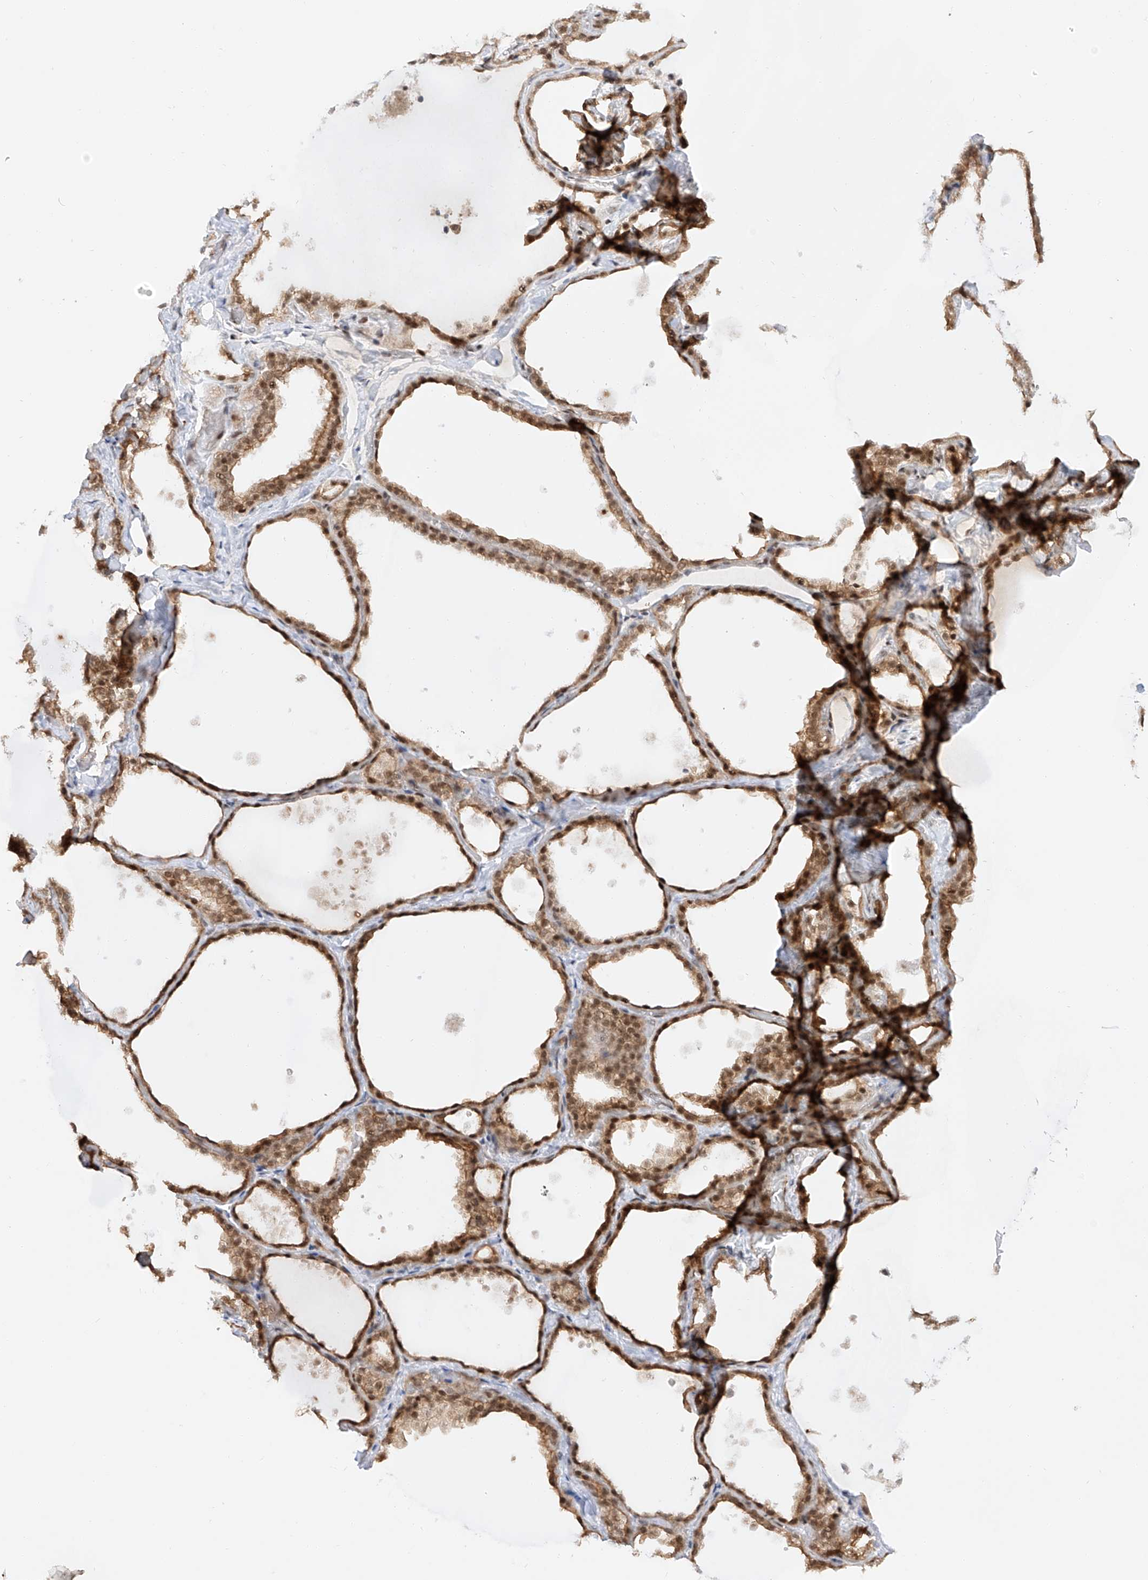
{"staining": {"intensity": "moderate", "quantity": ">75%", "location": "cytoplasmic/membranous,nuclear"}, "tissue": "thyroid gland", "cell_type": "Glandular cells", "image_type": "normal", "snomed": [{"axis": "morphology", "description": "Normal tissue, NOS"}, {"axis": "topography", "description": "Thyroid gland"}], "caption": "The histopathology image reveals immunohistochemical staining of normal thyroid gland. There is moderate cytoplasmic/membranous,nuclear expression is present in approximately >75% of glandular cells. The staining was performed using DAB (3,3'-diaminobenzidine), with brown indicating positive protein expression. Nuclei are stained blue with hematoxylin.", "gene": "POGK", "patient": {"sex": "female", "age": 44}}